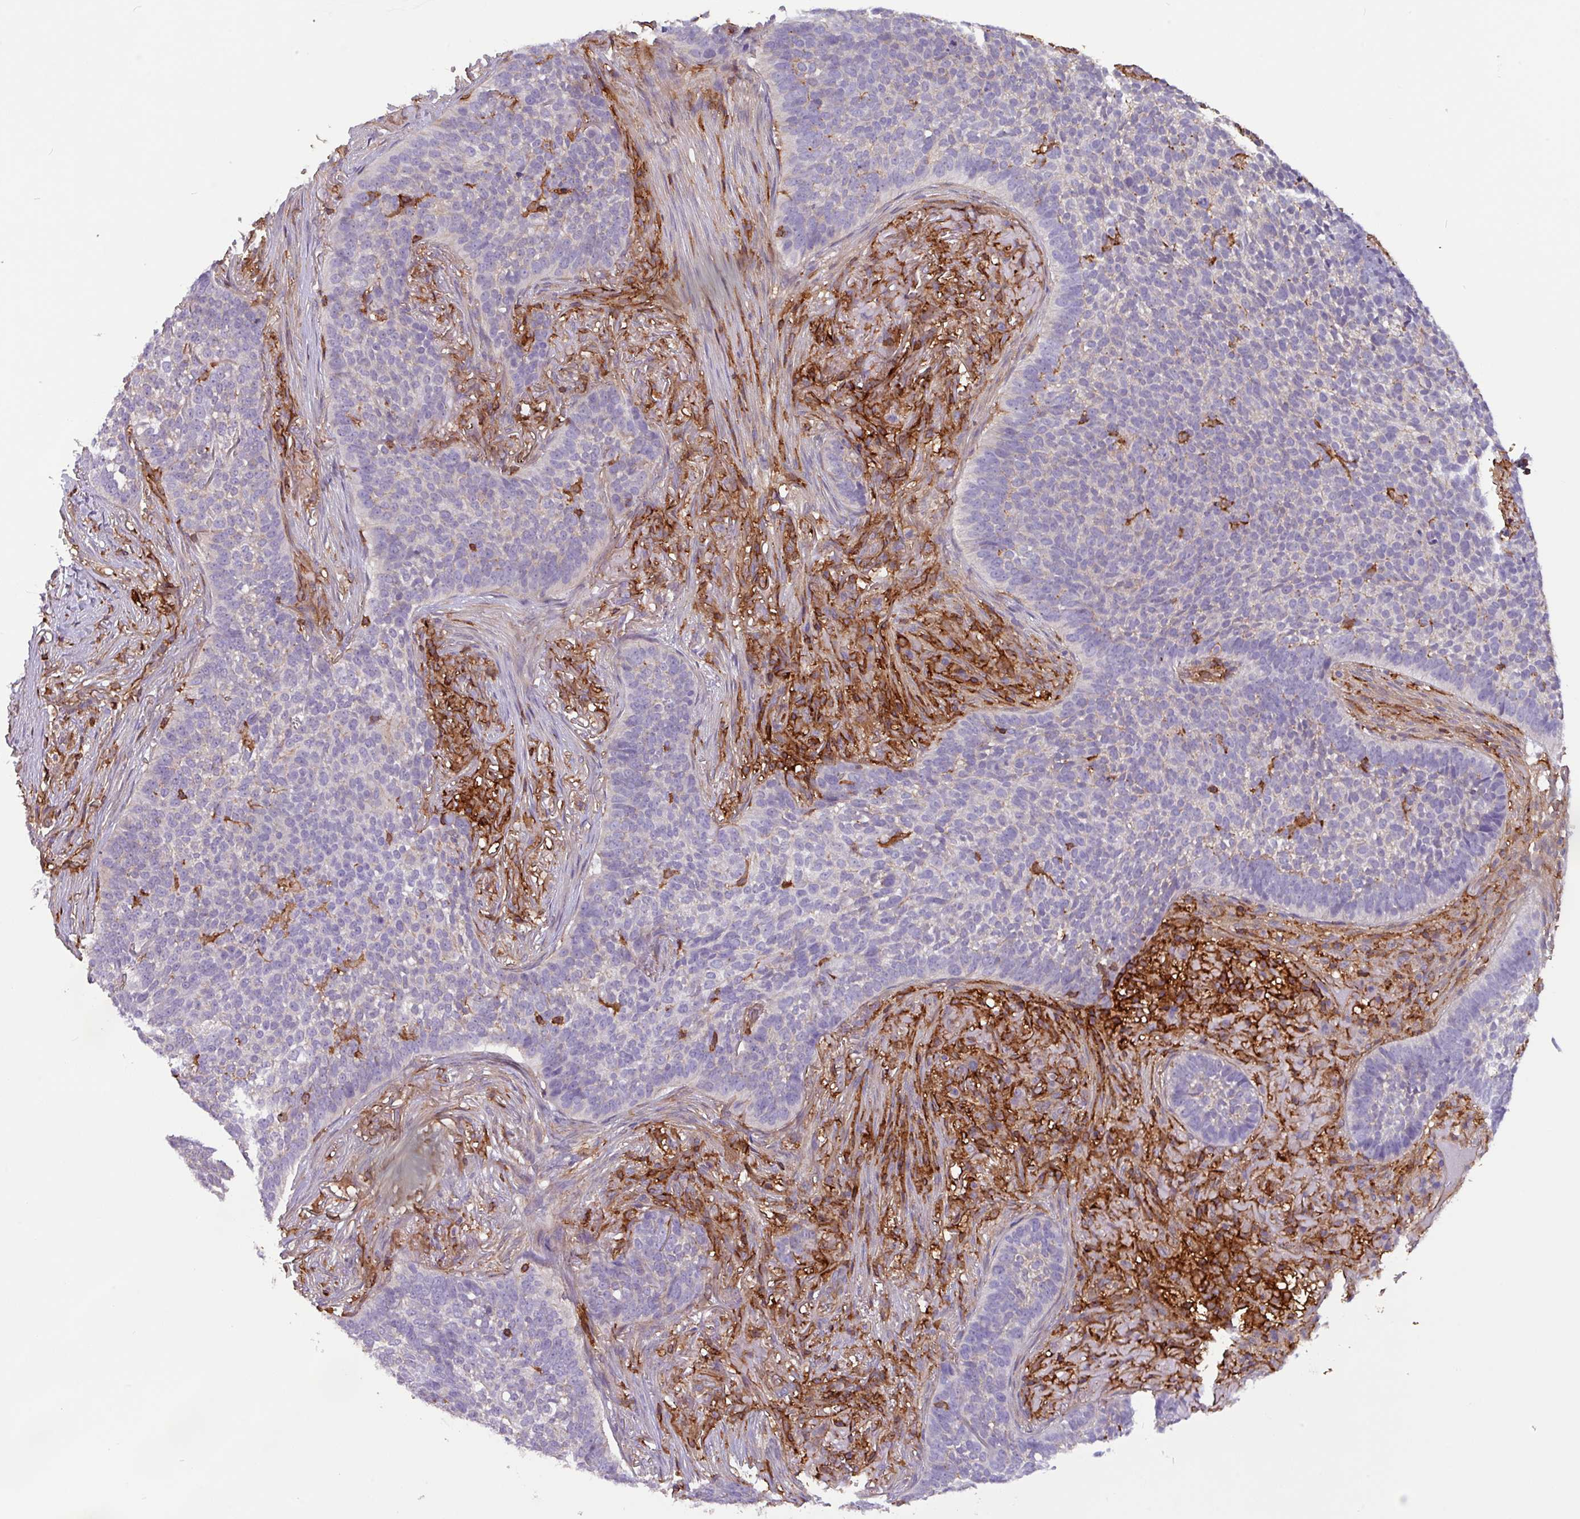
{"staining": {"intensity": "negative", "quantity": "none", "location": "none"}, "tissue": "skin cancer", "cell_type": "Tumor cells", "image_type": "cancer", "snomed": [{"axis": "morphology", "description": "Basal cell carcinoma"}, {"axis": "topography", "description": "Skin"}], "caption": "Immunohistochemical staining of skin basal cell carcinoma exhibits no significant positivity in tumor cells.", "gene": "PPP1R18", "patient": {"sex": "male", "age": 85}}